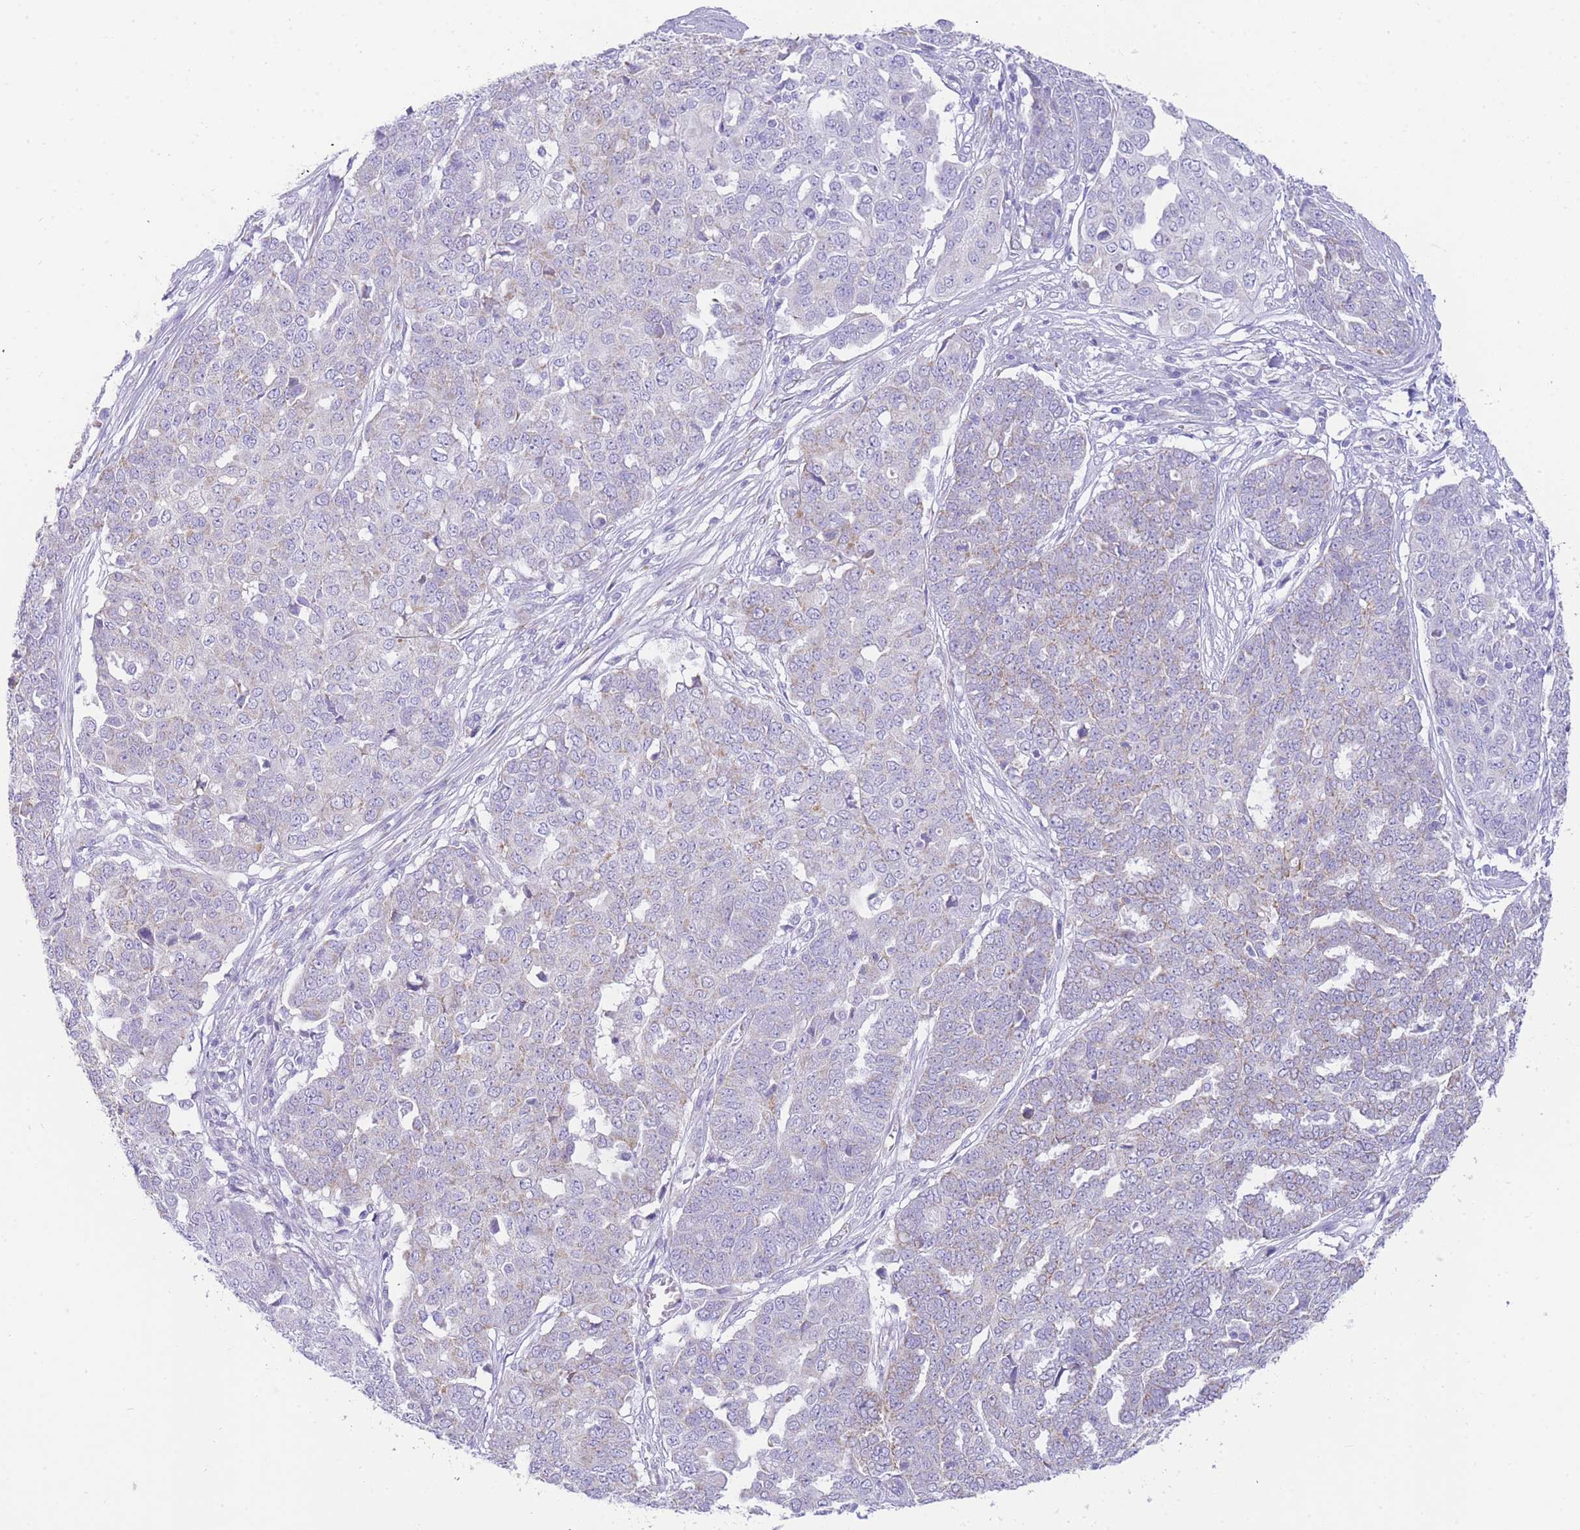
{"staining": {"intensity": "weak", "quantity": "<25%", "location": "cytoplasmic/membranous"}, "tissue": "ovarian cancer", "cell_type": "Tumor cells", "image_type": "cancer", "snomed": [{"axis": "morphology", "description": "Cystadenocarcinoma, serous, NOS"}, {"axis": "topography", "description": "Soft tissue"}, {"axis": "topography", "description": "Ovary"}], "caption": "IHC image of ovarian cancer stained for a protein (brown), which demonstrates no expression in tumor cells.", "gene": "ACSM4", "patient": {"sex": "female", "age": 57}}